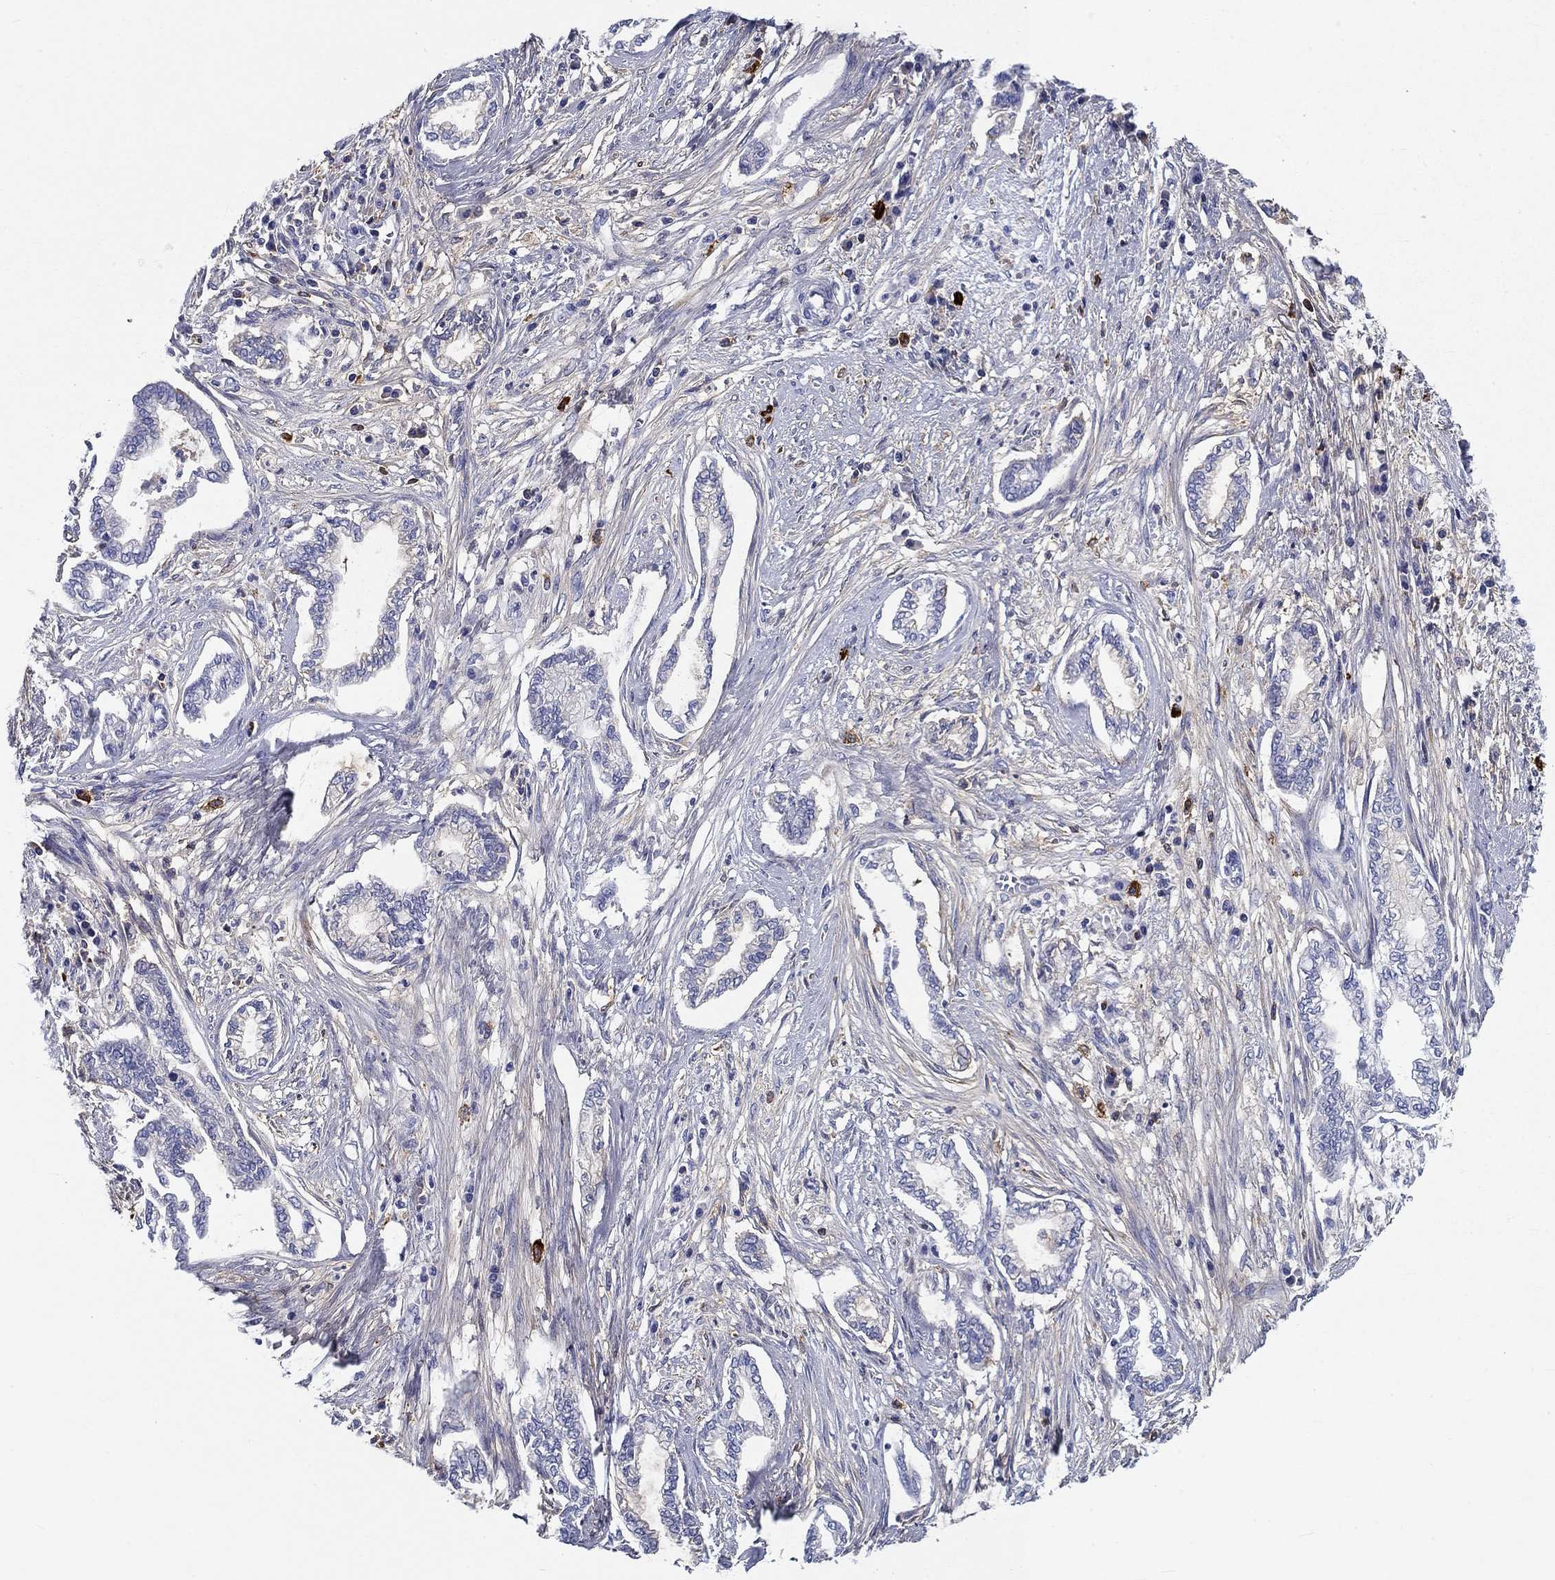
{"staining": {"intensity": "negative", "quantity": "none", "location": "none"}, "tissue": "cervical cancer", "cell_type": "Tumor cells", "image_type": "cancer", "snomed": [{"axis": "morphology", "description": "Adenocarcinoma, NOS"}, {"axis": "topography", "description": "Cervix"}], "caption": "High power microscopy micrograph of an immunohistochemistry (IHC) histopathology image of cervical adenocarcinoma, revealing no significant expression in tumor cells.", "gene": "CD40LG", "patient": {"sex": "female", "age": 62}}